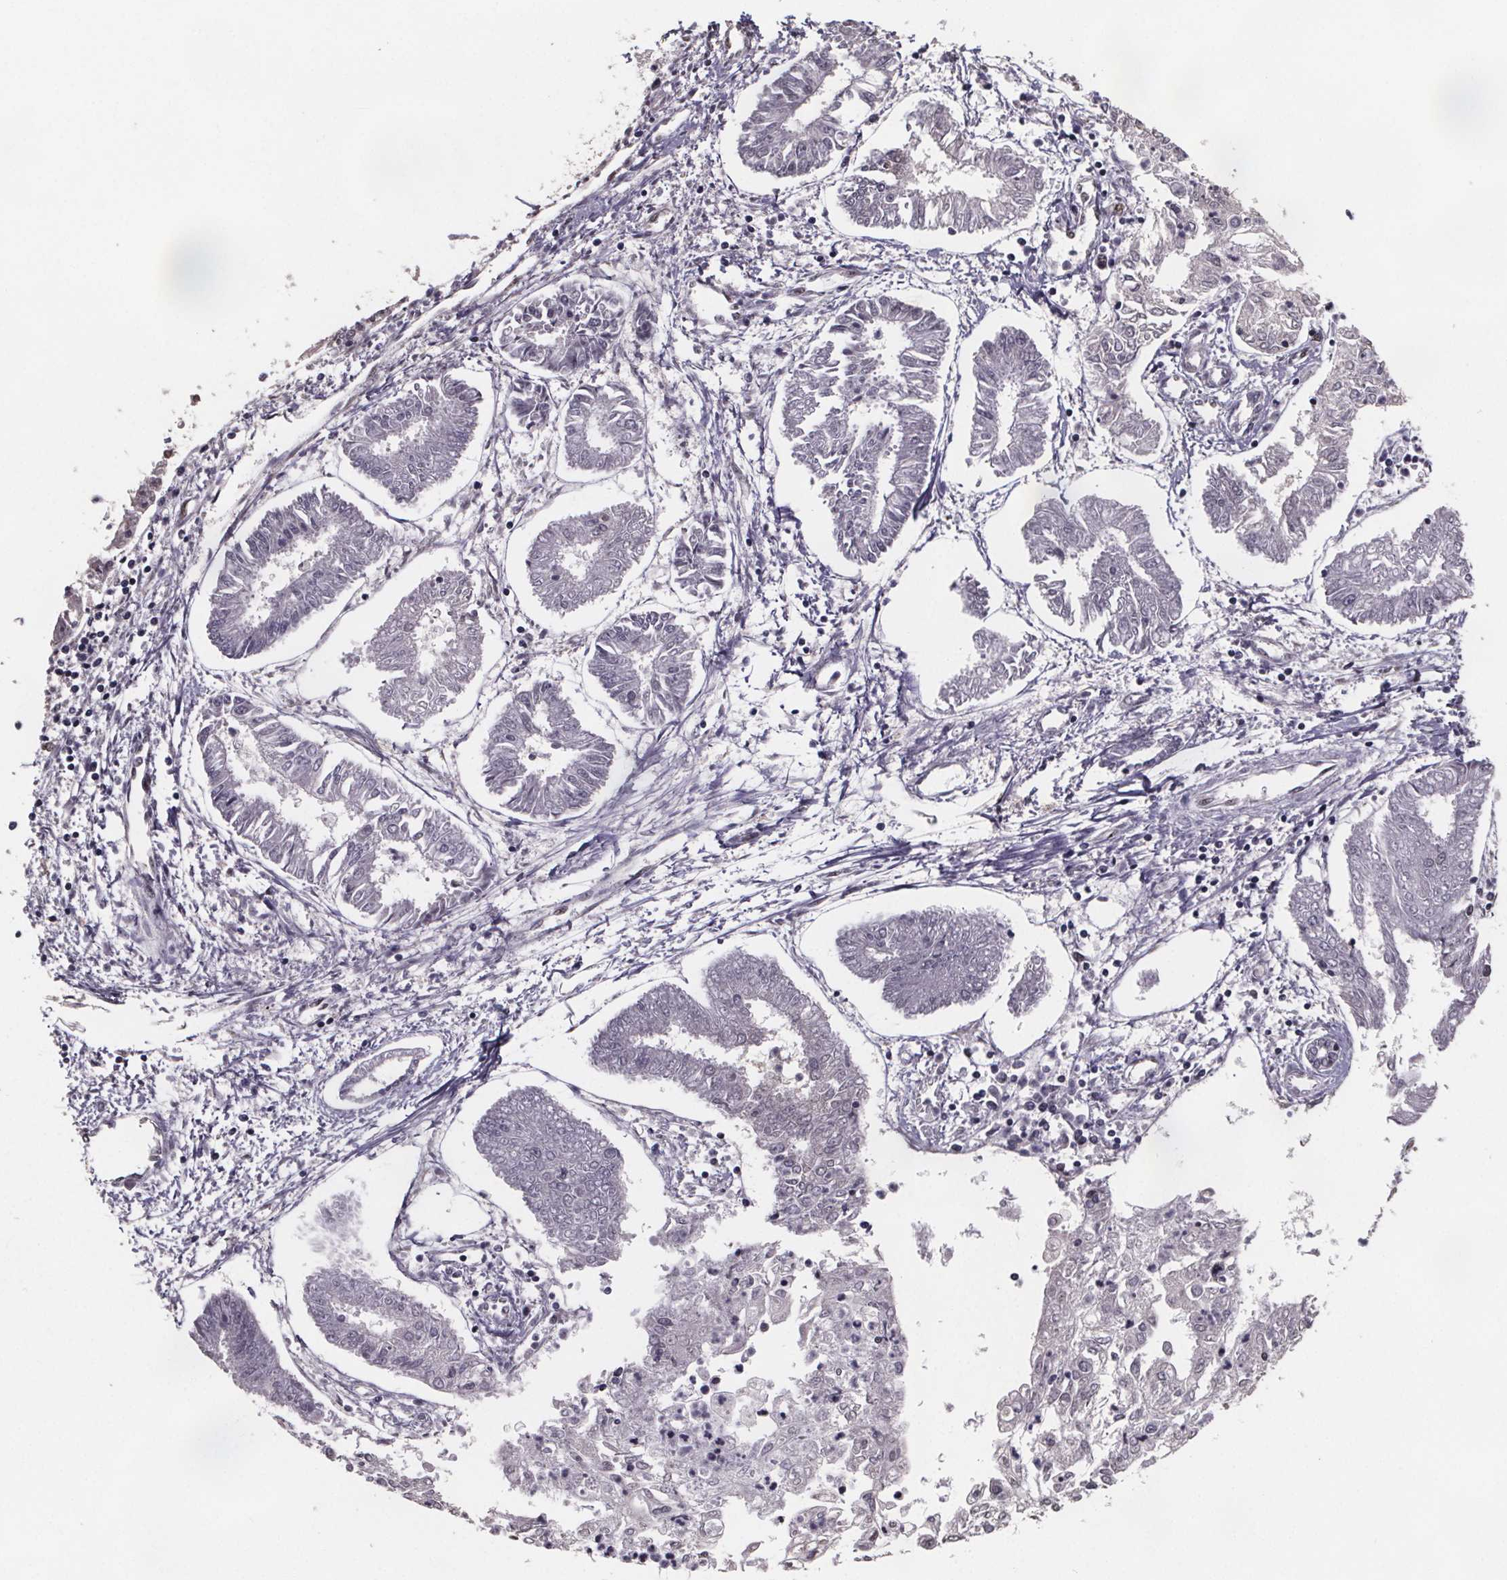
{"staining": {"intensity": "weak", "quantity": "<25%", "location": "nuclear"}, "tissue": "endometrial cancer", "cell_type": "Tumor cells", "image_type": "cancer", "snomed": [{"axis": "morphology", "description": "Adenocarcinoma, NOS"}, {"axis": "topography", "description": "Endometrium"}], "caption": "Immunohistochemistry (IHC) histopathology image of neoplastic tissue: human endometrial cancer (adenocarcinoma) stained with DAB (3,3'-diaminobenzidine) displays no significant protein positivity in tumor cells. Nuclei are stained in blue.", "gene": "U2SURP", "patient": {"sex": "female", "age": 68}}